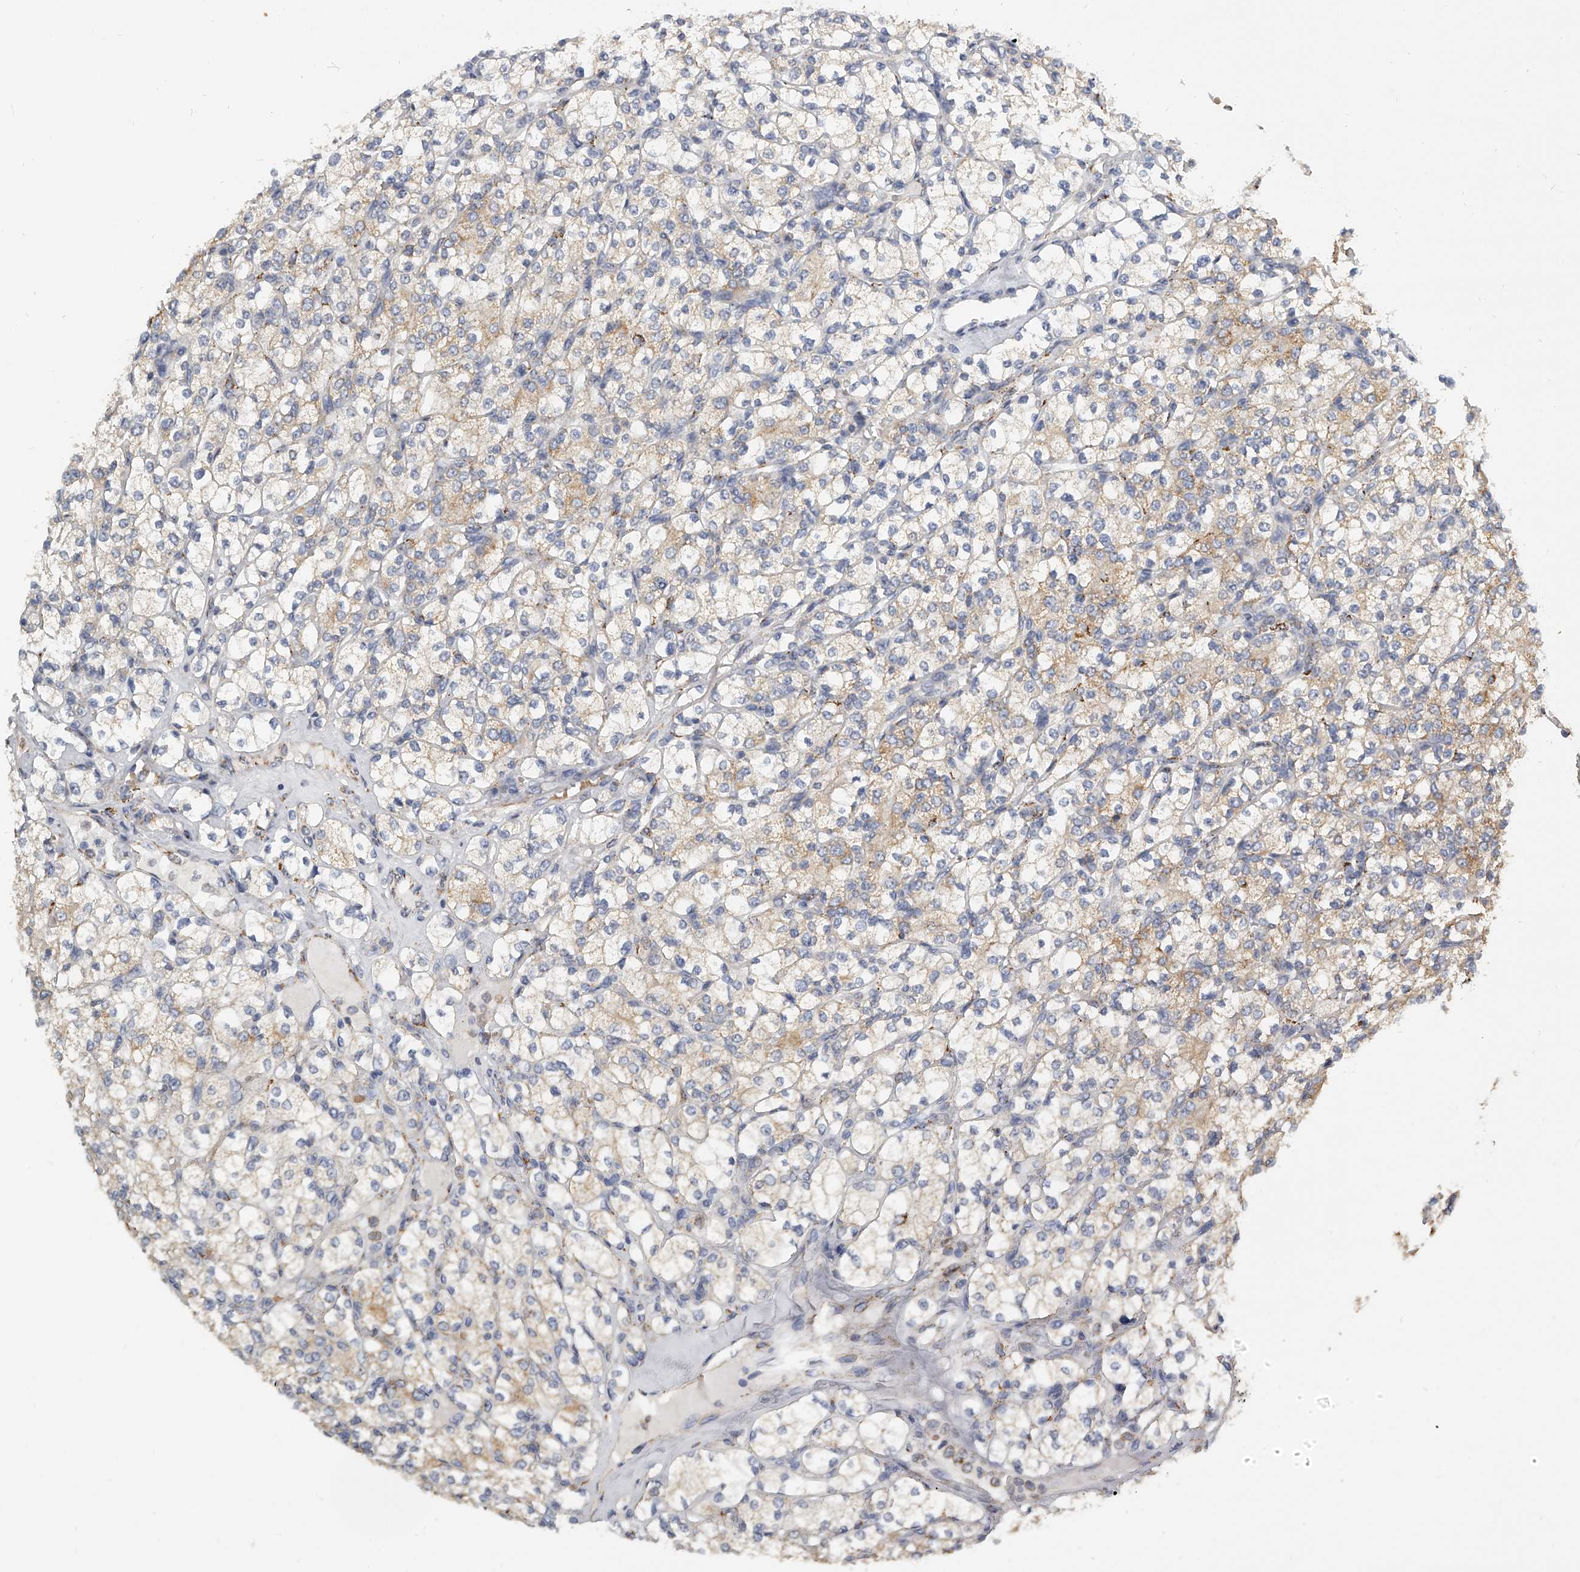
{"staining": {"intensity": "weak", "quantity": "25%-75%", "location": "cytoplasmic/membranous"}, "tissue": "renal cancer", "cell_type": "Tumor cells", "image_type": "cancer", "snomed": [{"axis": "morphology", "description": "Adenocarcinoma, NOS"}, {"axis": "topography", "description": "Kidney"}], "caption": "A histopathology image of human renal cancer stained for a protein displays weak cytoplasmic/membranous brown staining in tumor cells.", "gene": "KLHL7", "patient": {"sex": "male", "age": 77}}